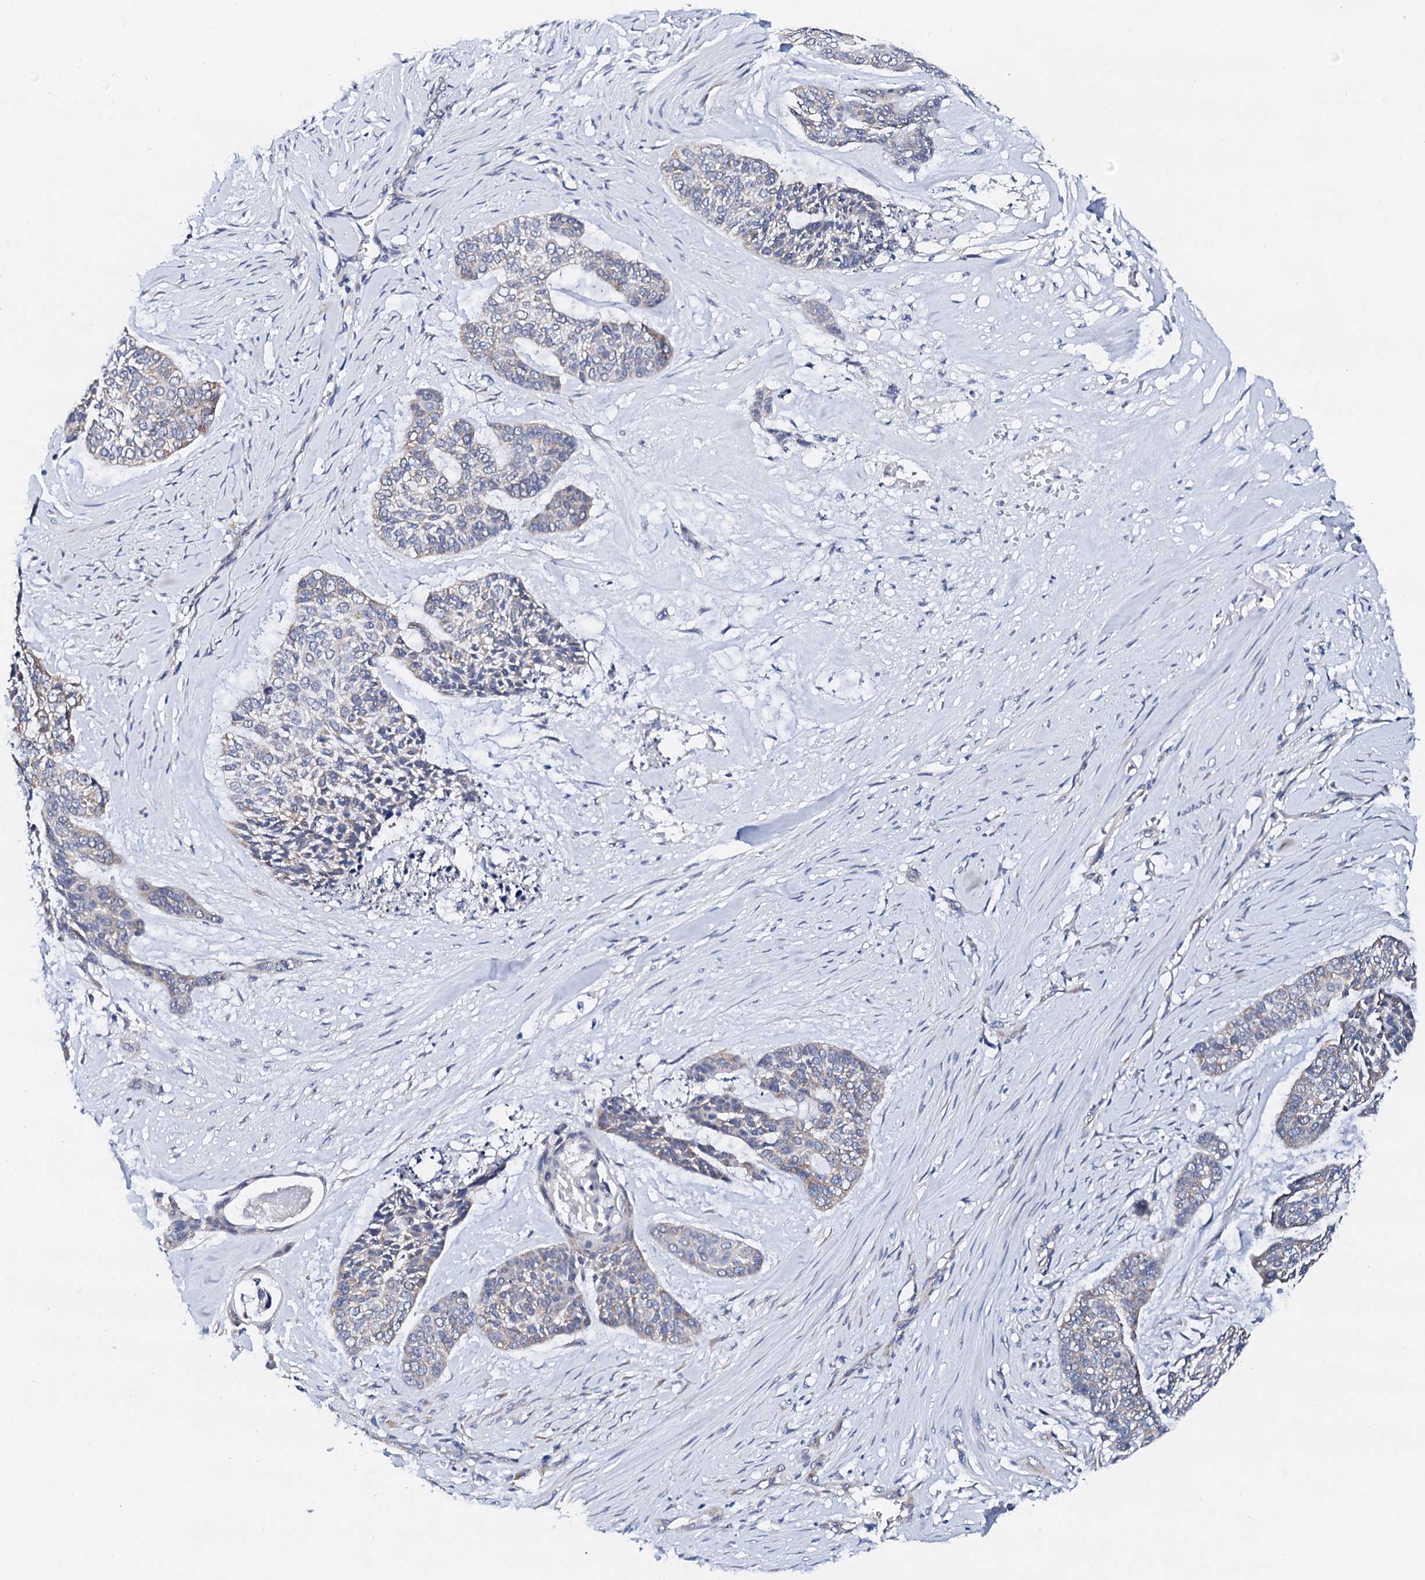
{"staining": {"intensity": "weak", "quantity": "<25%", "location": "cytoplasmic/membranous"}, "tissue": "skin cancer", "cell_type": "Tumor cells", "image_type": "cancer", "snomed": [{"axis": "morphology", "description": "Basal cell carcinoma"}, {"axis": "topography", "description": "Skin"}], "caption": "High magnification brightfield microscopy of basal cell carcinoma (skin) stained with DAB (3,3'-diaminobenzidine) (brown) and counterstained with hematoxylin (blue): tumor cells show no significant staining.", "gene": "NUP58", "patient": {"sex": "female", "age": 64}}